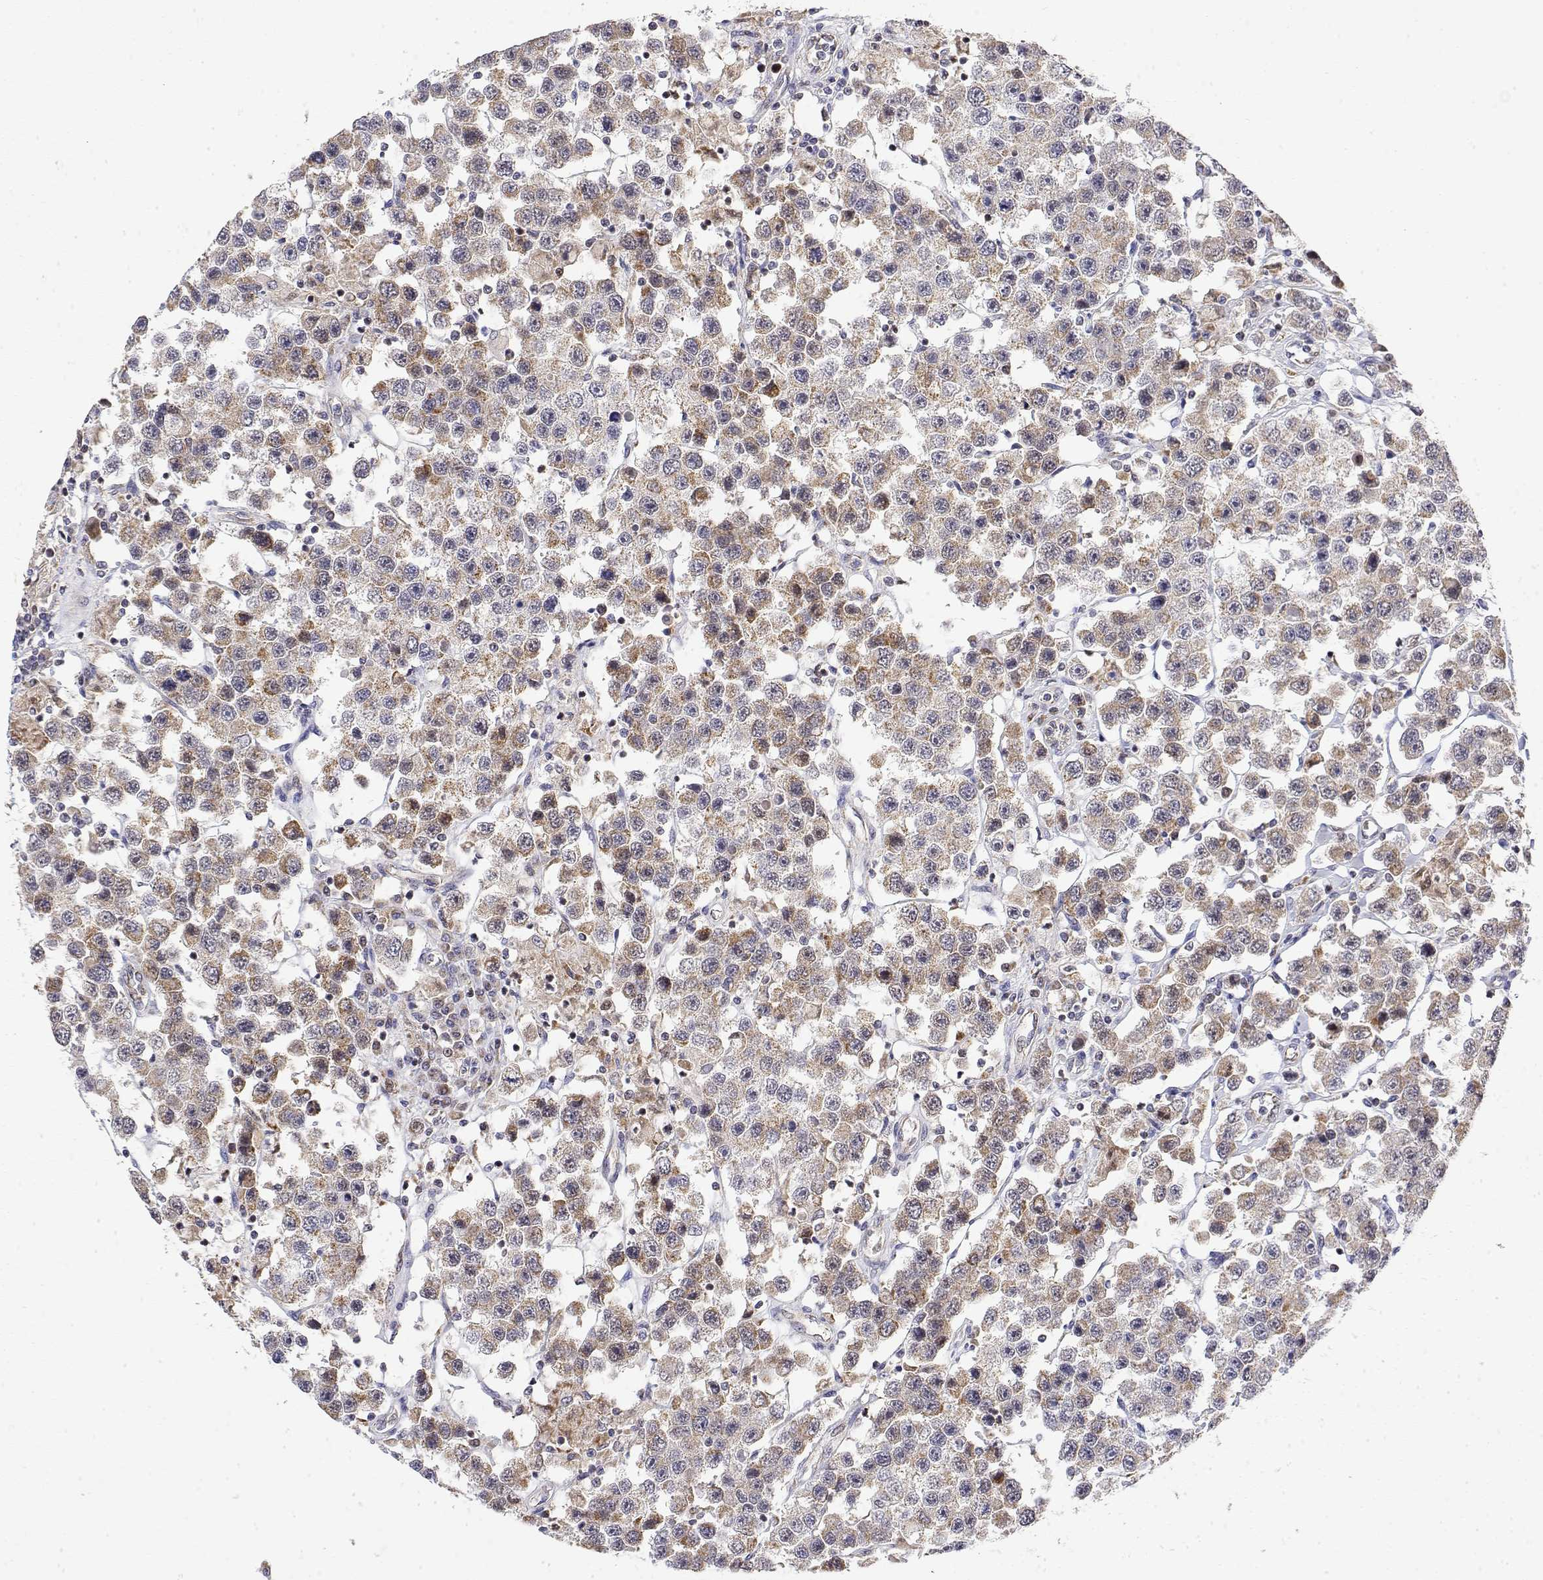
{"staining": {"intensity": "weak", "quantity": ">75%", "location": "cytoplasmic/membranous"}, "tissue": "testis cancer", "cell_type": "Tumor cells", "image_type": "cancer", "snomed": [{"axis": "morphology", "description": "Seminoma, NOS"}, {"axis": "topography", "description": "Testis"}], "caption": "Immunohistochemical staining of testis seminoma exhibits low levels of weak cytoplasmic/membranous expression in about >75% of tumor cells.", "gene": "GADD45GIP1", "patient": {"sex": "male", "age": 45}}